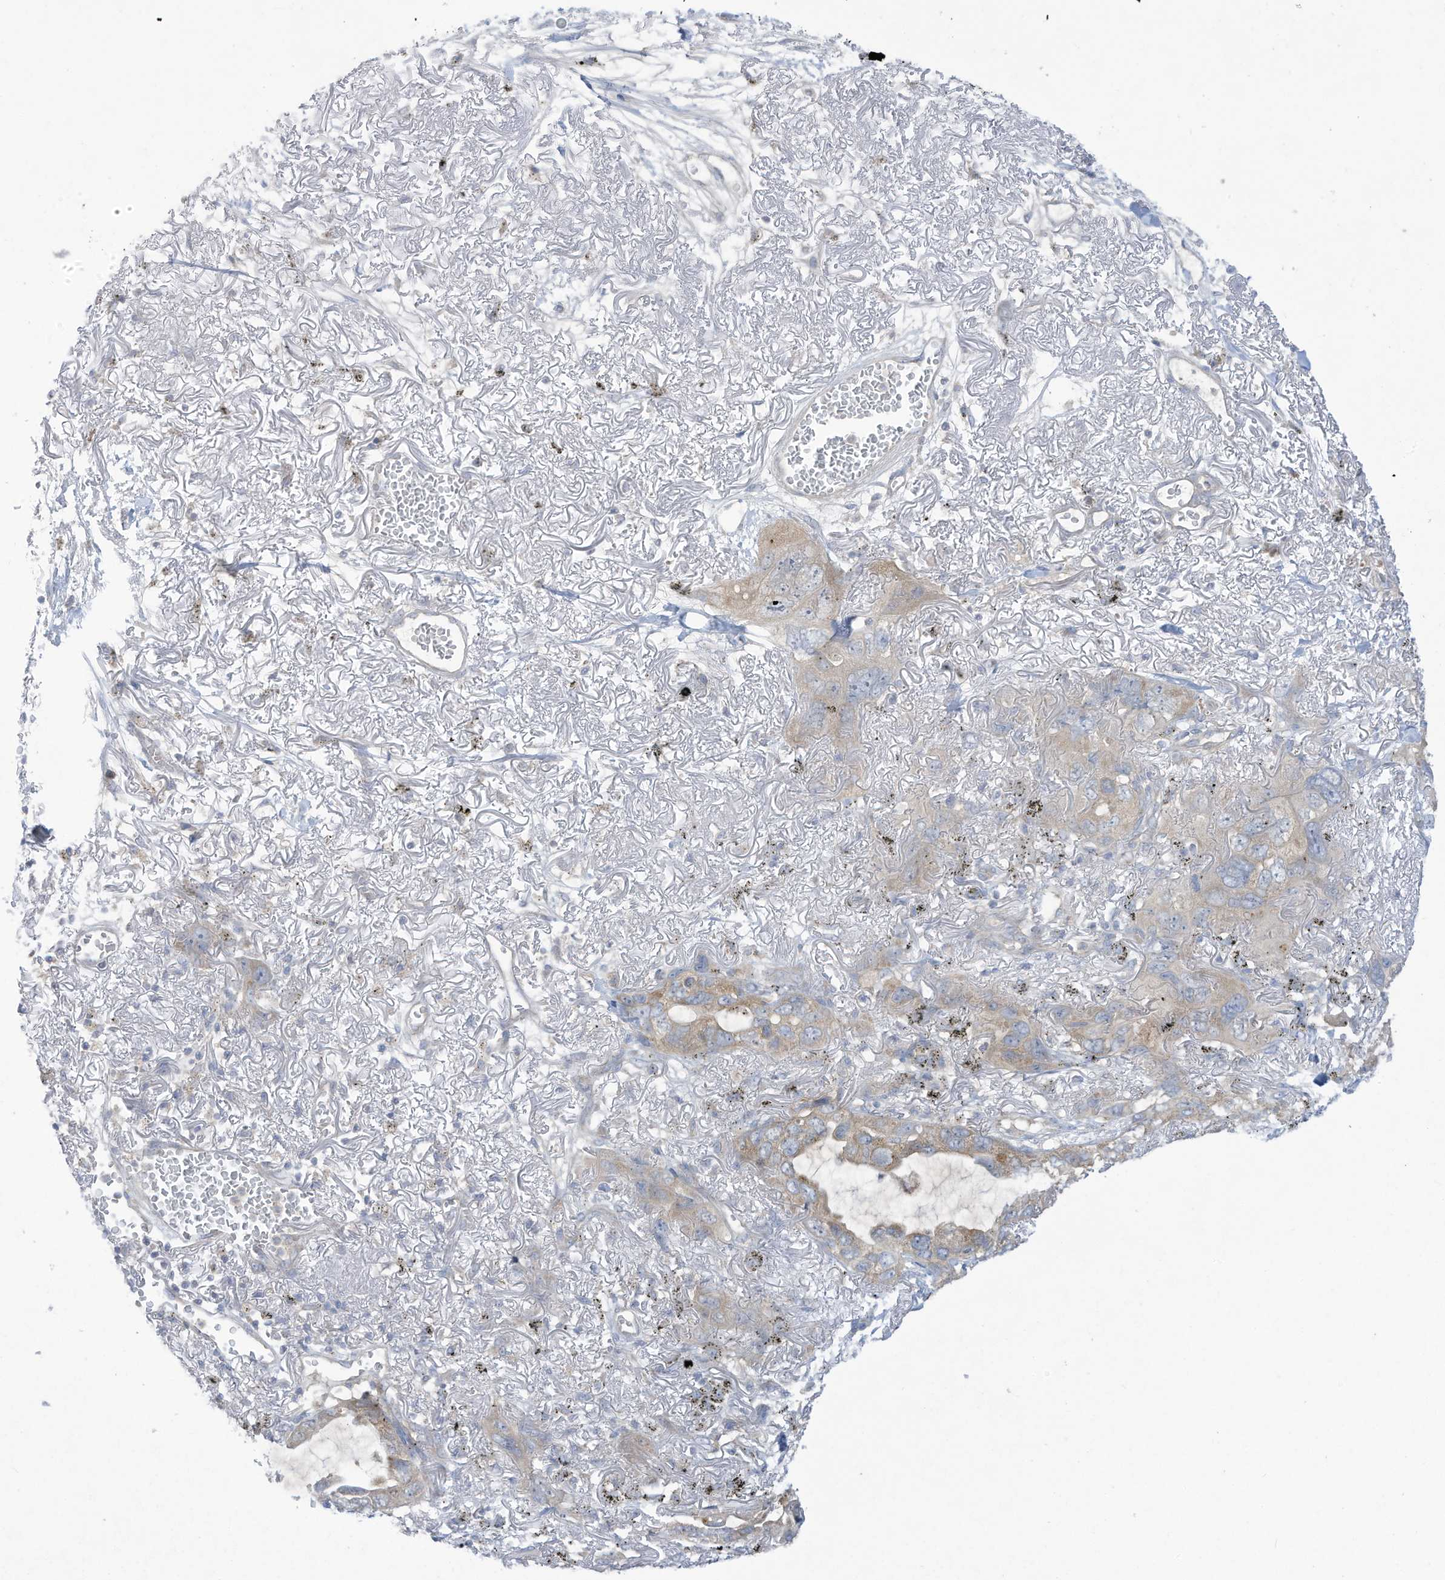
{"staining": {"intensity": "weak", "quantity": "<25%", "location": "cytoplasmic/membranous"}, "tissue": "lung cancer", "cell_type": "Tumor cells", "image_type": "cancer", "snomed": [{"axis": "morphology", "description": "Squamous cell carcinoma, NOS"}, {"axis": "topography", "description": "Lung"}], "caption": "Immunohistochemistry of squamous cell carcinoma (lung) exhibits no positivity in tumor cells.", "gene": "LRRN2", "patient": {"sex": "female", "age": 73}}